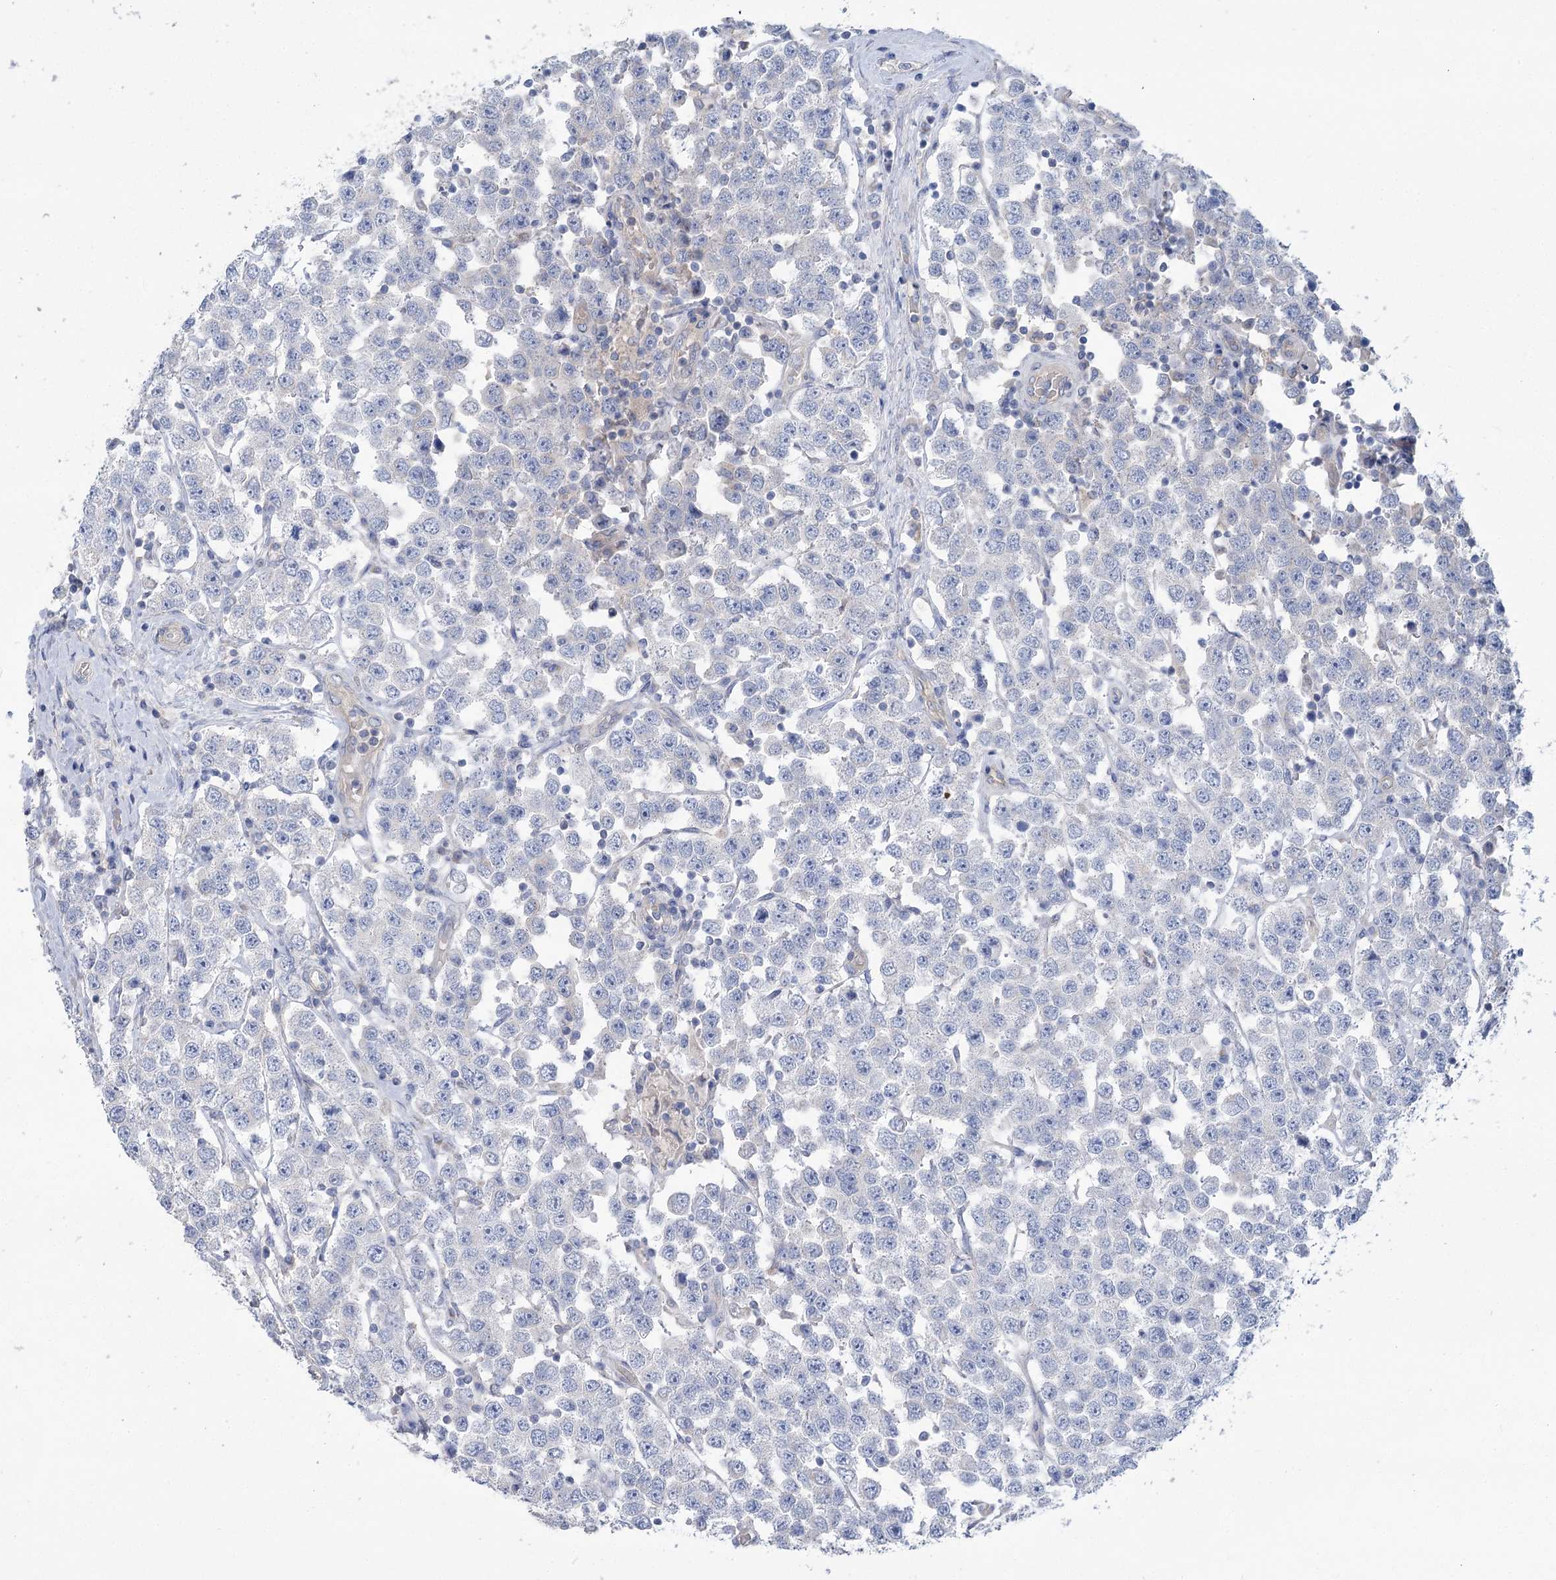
{"staining": {"intensity": "negative", "quantity": "none", "location": "none"}, "tissue": "testis cancer", "cell_type": "Tumor cells", "image_type": "cancer", "snomed": [{"axis": "morphology", "description": "Seminoma, NOS"}, {"axis": "topography", "description": "Testis"}], "caption": "The histopathology image shows no significant staining in tumor cells of testis cancer. (Immunohistochemistry (ihc), brightfield microscopy, high magnification).", "gene": "SLC9A3", "patient": {"sex": "male", "age": 28}}